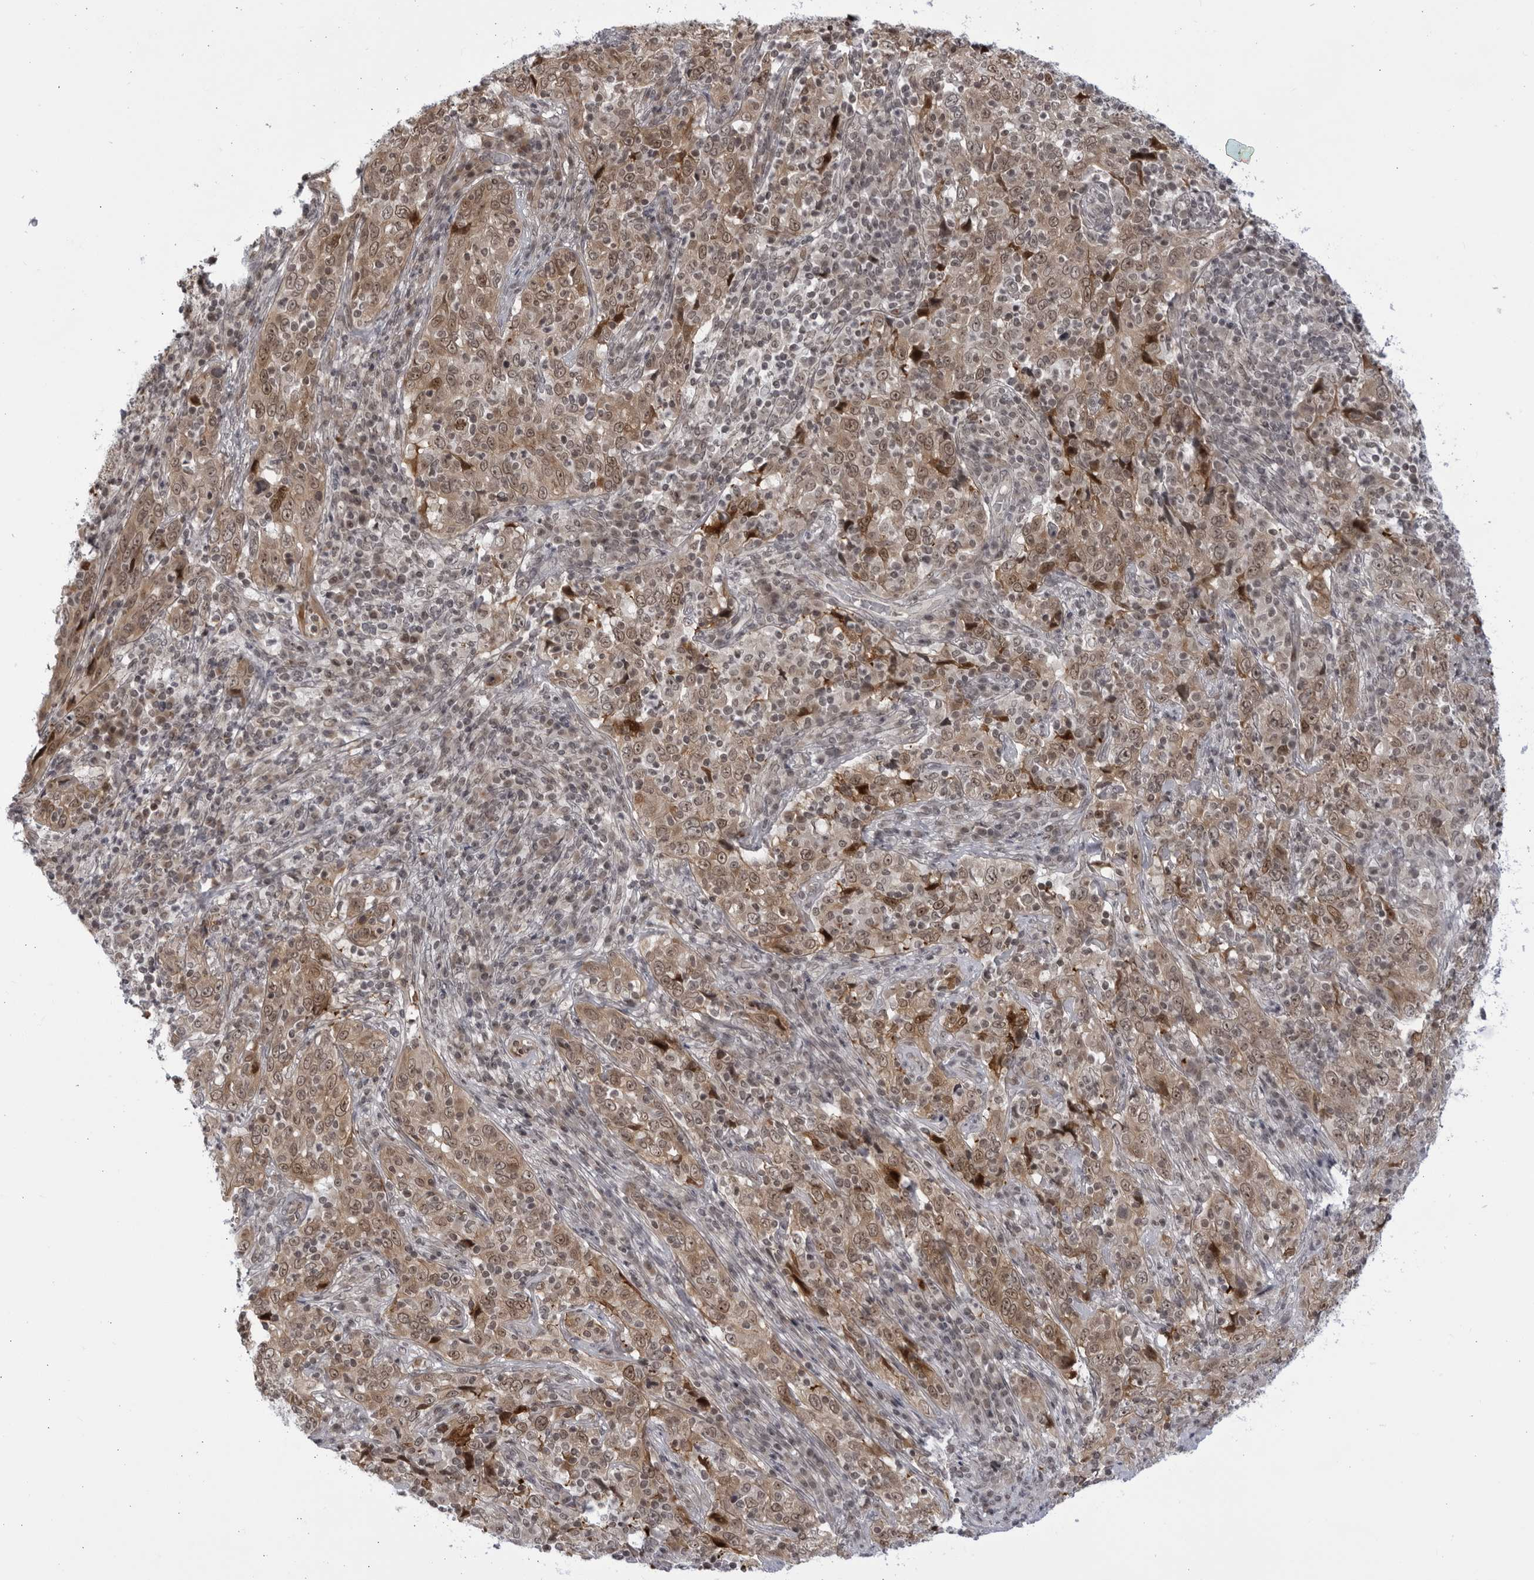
{"staining": {"intensity": "moderate", "quantity": ">75%", "location": "cytoplasmic/membranous,nuclear"}, "tissue": "cervical cancer", "cell_type": "Tumor cells", "image_type": "cancer", "snomed": [{"axis": "morphology", "description": "Squamous cell carcinoma, NOS"}, {"axis": "topography", "description": "Cervix"}], "caption": "Protein analysis of squamous cell carcinoma (cervical) tissue exhibits moderate cytoplasmic/membranous and nuclear staining in about >75% of tumor cells.", "gene": "ITGB3BP", "patient": {"sex": "female", "age": 46}}